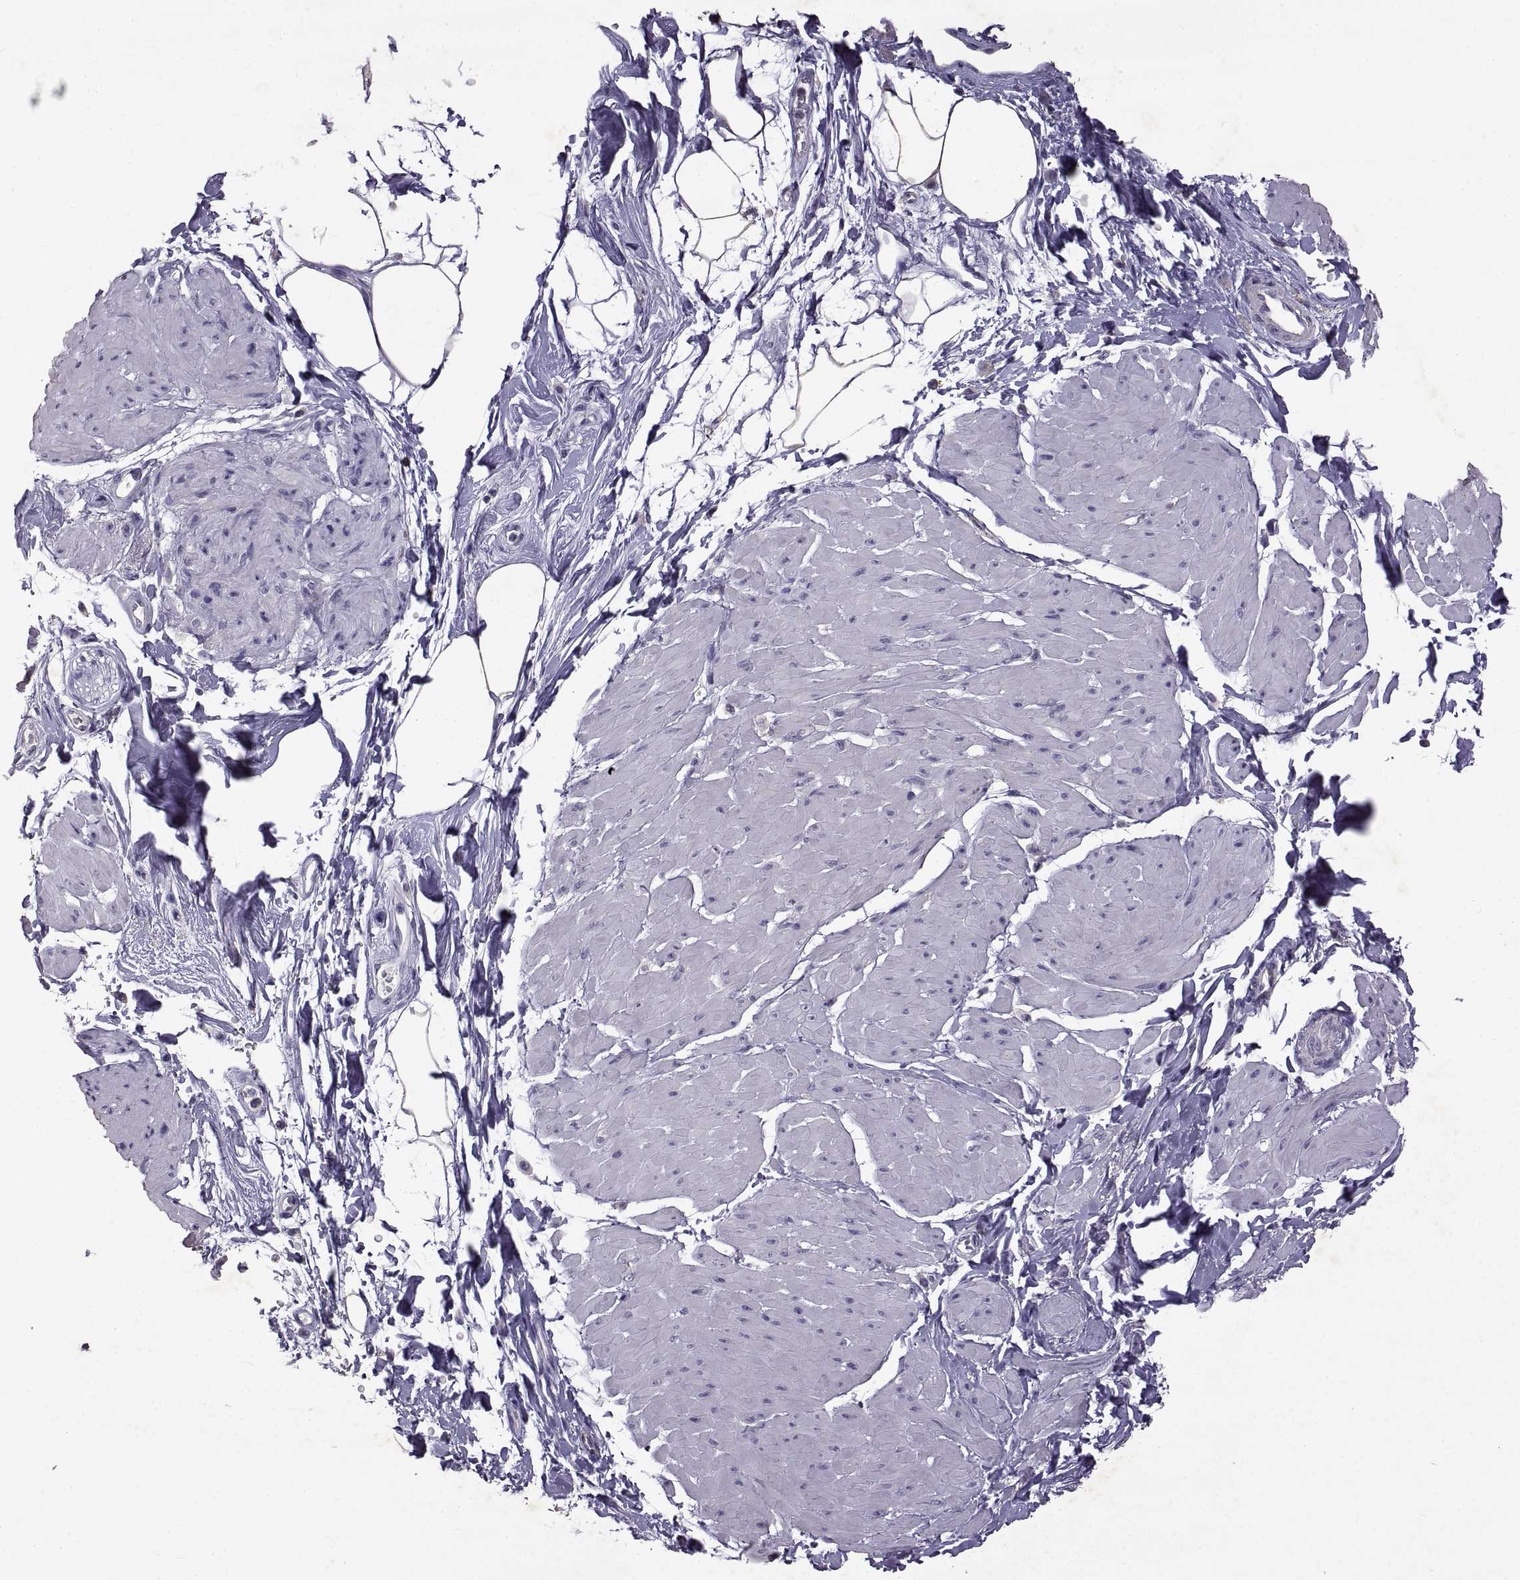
{"staining": {"intensity": "negative", "quantity": "none", "location": "none"}, "tissue": "smooth muscle", "cell_type": "Smooth muscle cells", "image_type": "normal", "snomed": [{"axis": "morphology", "description": "Normal tissue, NOS"}, {"axis": "topography", "description": "Adipose tissue"}, {"axis": "topography", "description": "Smooth muscle"}, {"axis": "topography", "description": "Peripheral nerve tissue"}], "caption": "Immunohistochemistry of benign smooth muscle exhibits no positivity in smooth muscle cells. (DAB (3,3'-diaminobenzidine) IHC, high magnification).", "gene": "DEFB136", "patient": {"sex": "male", "age": 83}}